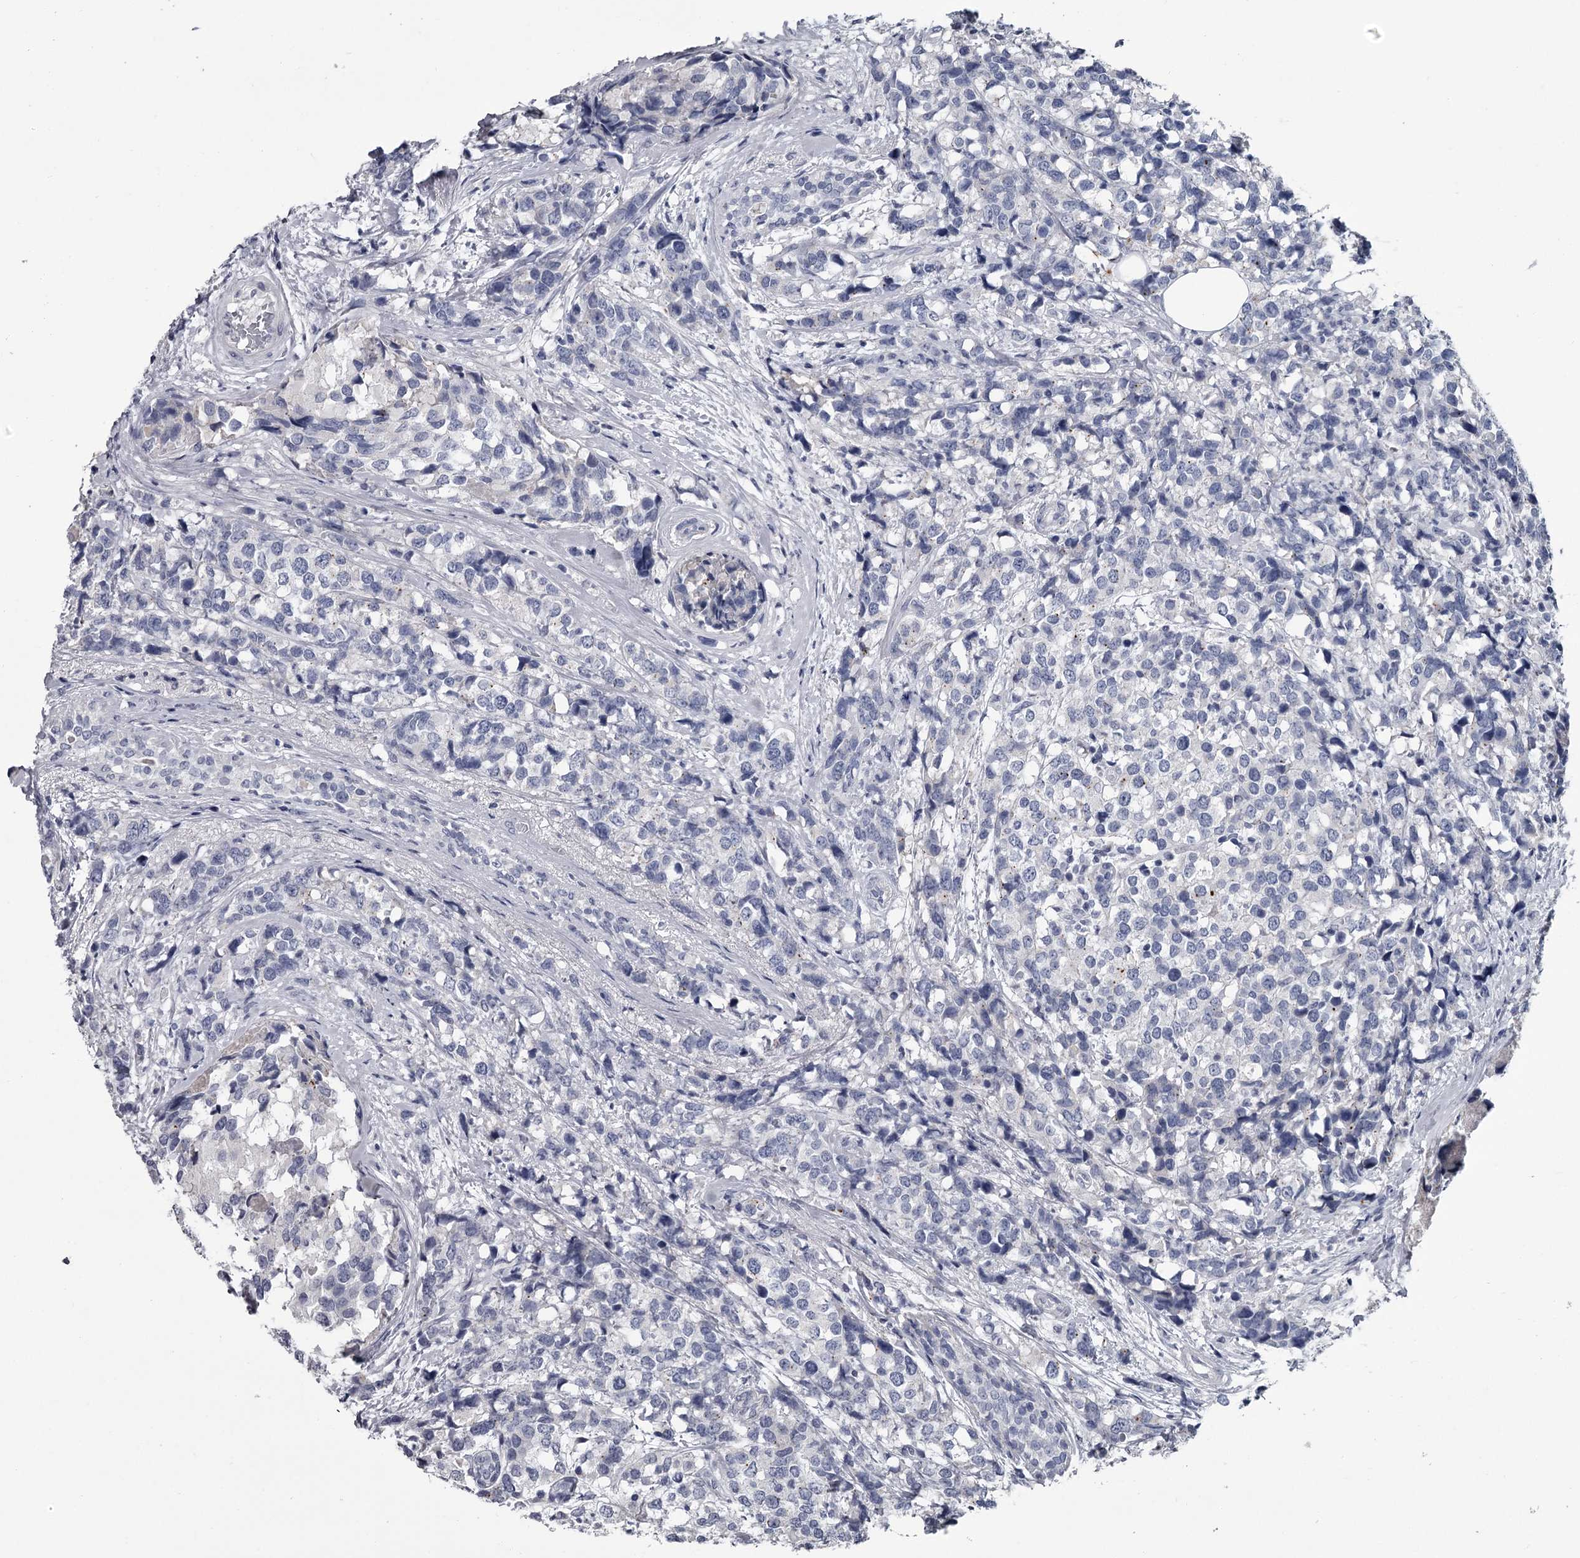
{"staining": {"intensity": "negative", "quantity": "none", "location": "none"}, "tissue": "breast cancer", "cell_type": "Tumor cells", "image_type": "cancer", "snomed": [{"axis": "morphology", "description": "Lobular carcinoma"}, {"axis": "topography", "description": "Breast"}], "caption": "Immunohistochemistry (IHC) of lobular carcinoma (breast) displays no staining in tumor cells.", "gene": "DAO", "patient": {"sex": "female", "age": 59}}